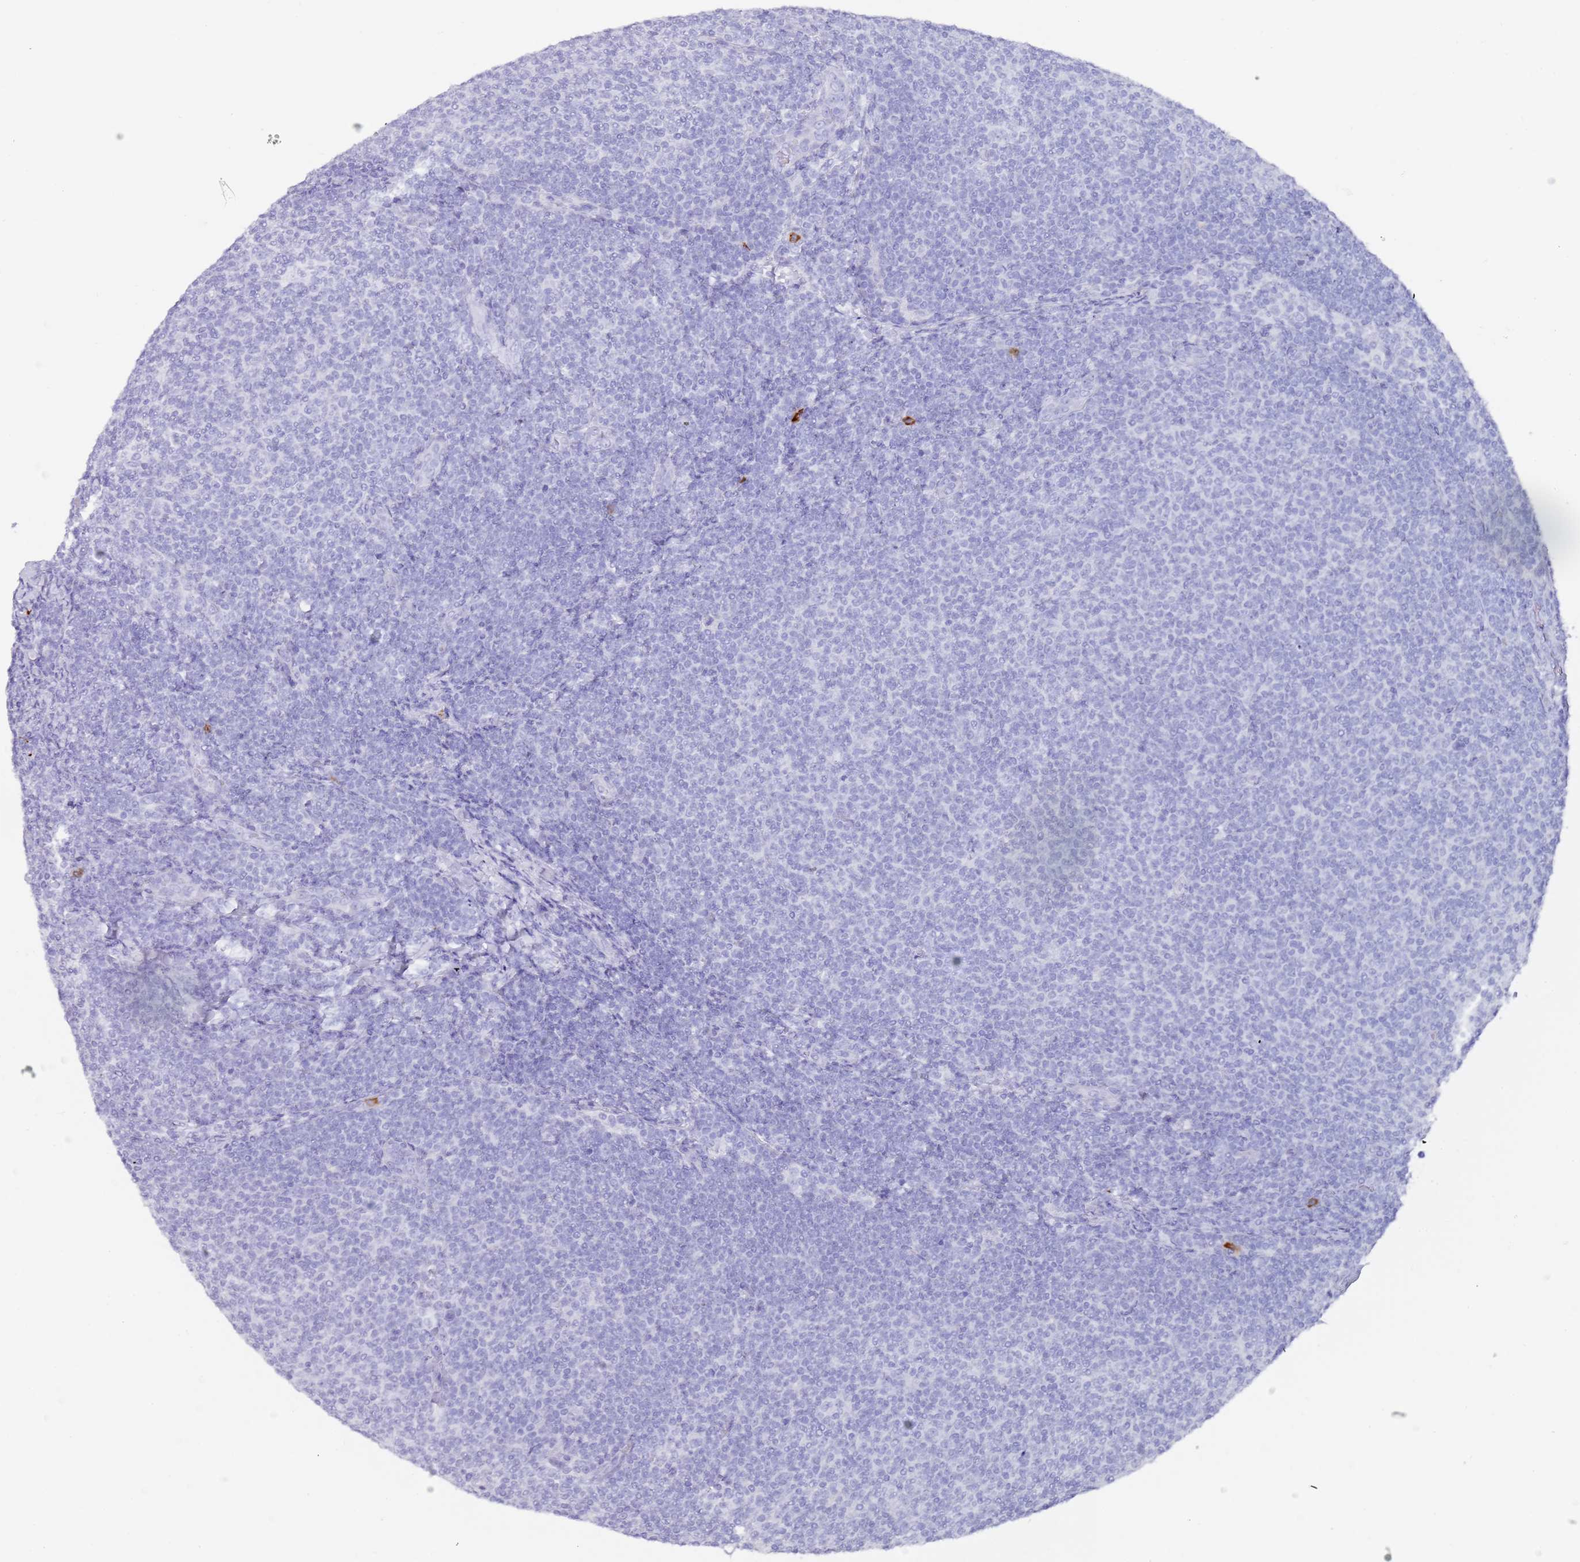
{"staining": {"intensity": "negative", "quantity": "none", "location": "none"}, "tissue": "lymphoma", "cell_type": "Tumor cells", "image_type": "cancer", "snomed": [{"axis": "morphology", "description": "Malignant lymphoma, non-Hodgkin's type, Low grade"}, {"axis": "topography", "description": "Lymph node"}], "caption": "The photomicrograph shows no staining of tumor cells in malignant lymphoma, non-Hodgkin's type (low-grade).", "gene": "MYADML2", "patient": {"sex": "male", "age": 66}}